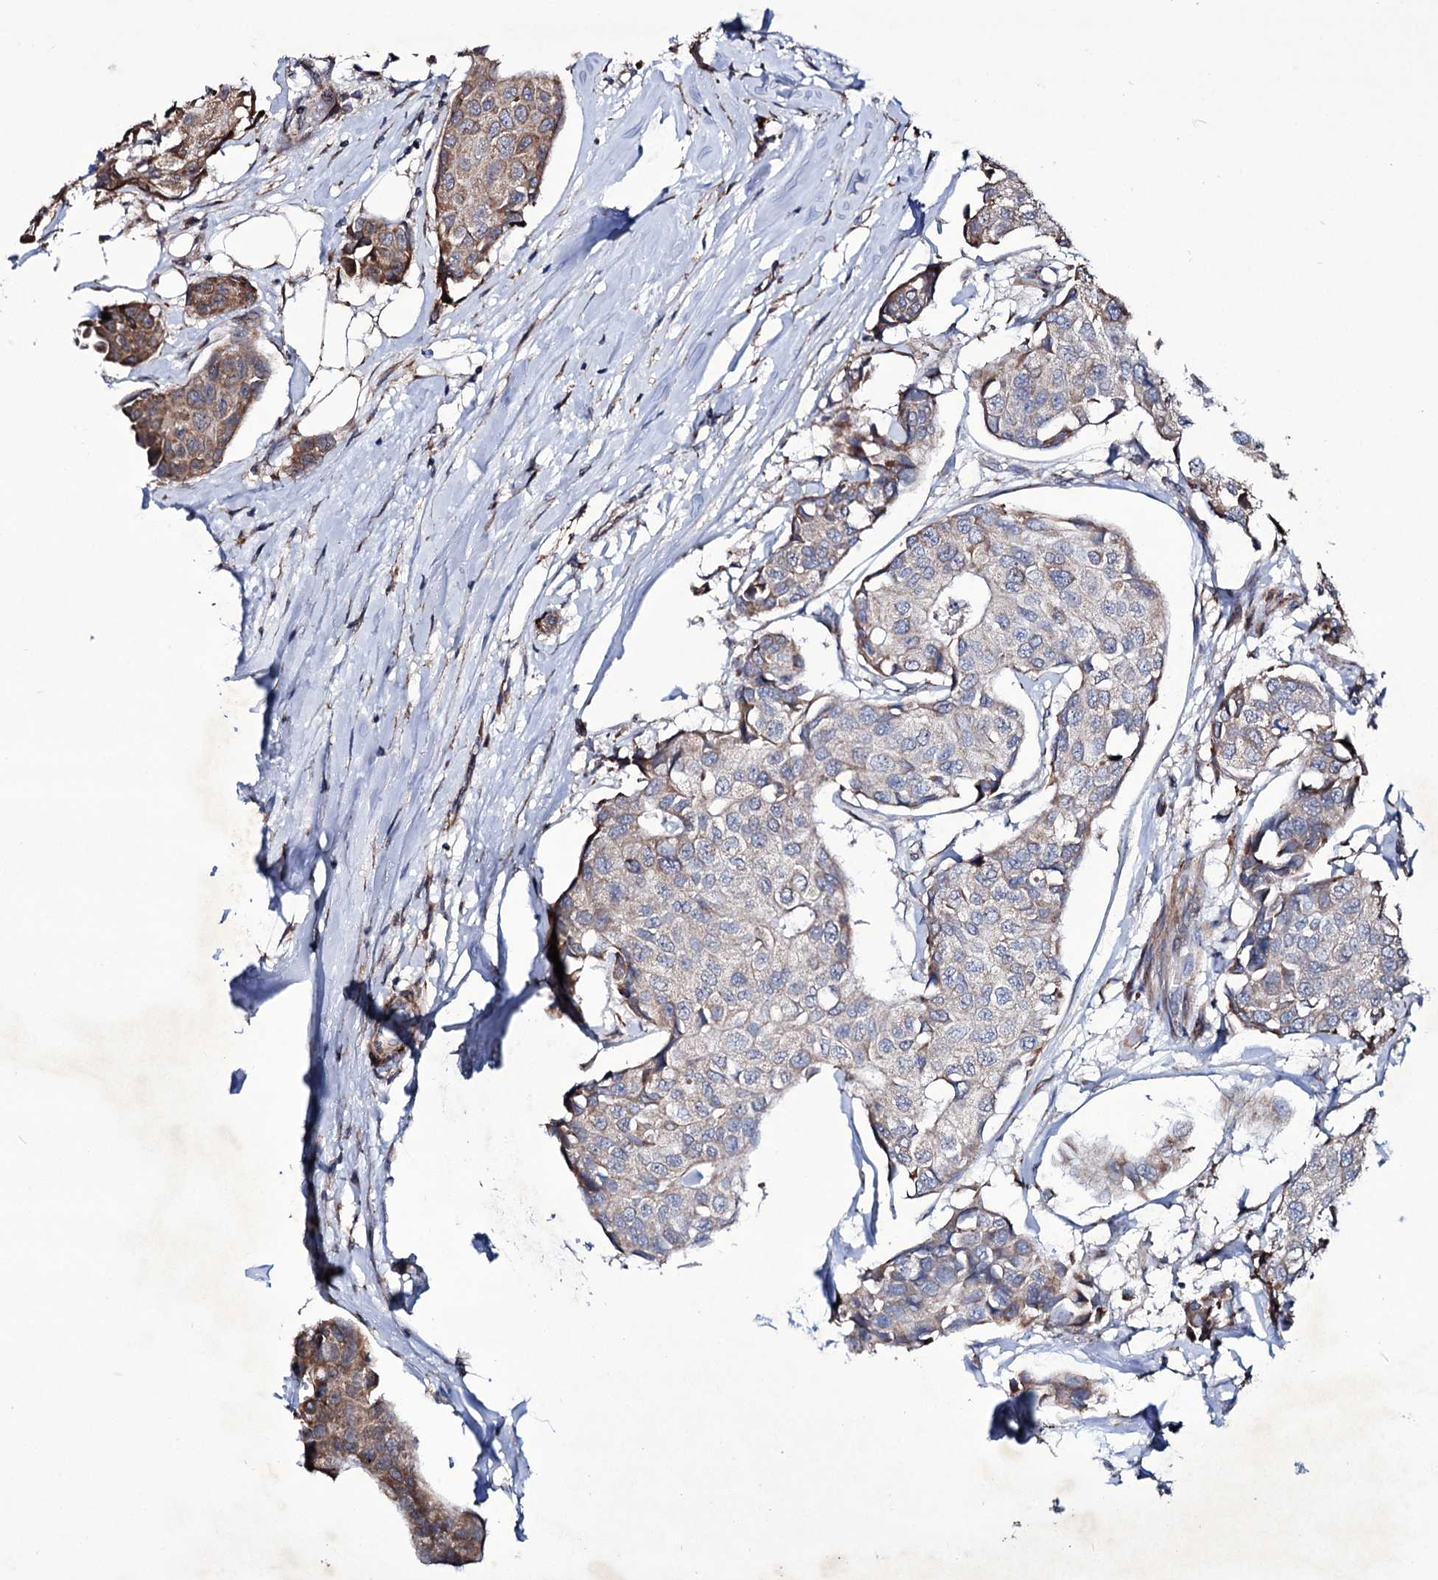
{"staining": {"intensity": "moderate", "quantity": "<25%", "location": "cytoplasmic/membranous"}, "tissue": "breast cancer", "cell_type": "Tumor cells", "image_type": "cancer", "snomed": [{"axis": "morphology", "description": "Duct carcinoma"}, {"axis": "topography", "description": "Breast"}], "caption": "There is low levels of moderate cytoplasmic/membranous expression in tumor cells of breast cancer, as demonstrated by immunohistochemical staining (brown color).", "gene": "TUBGCP5", "patient": {"sex": "female", "age": 80}}